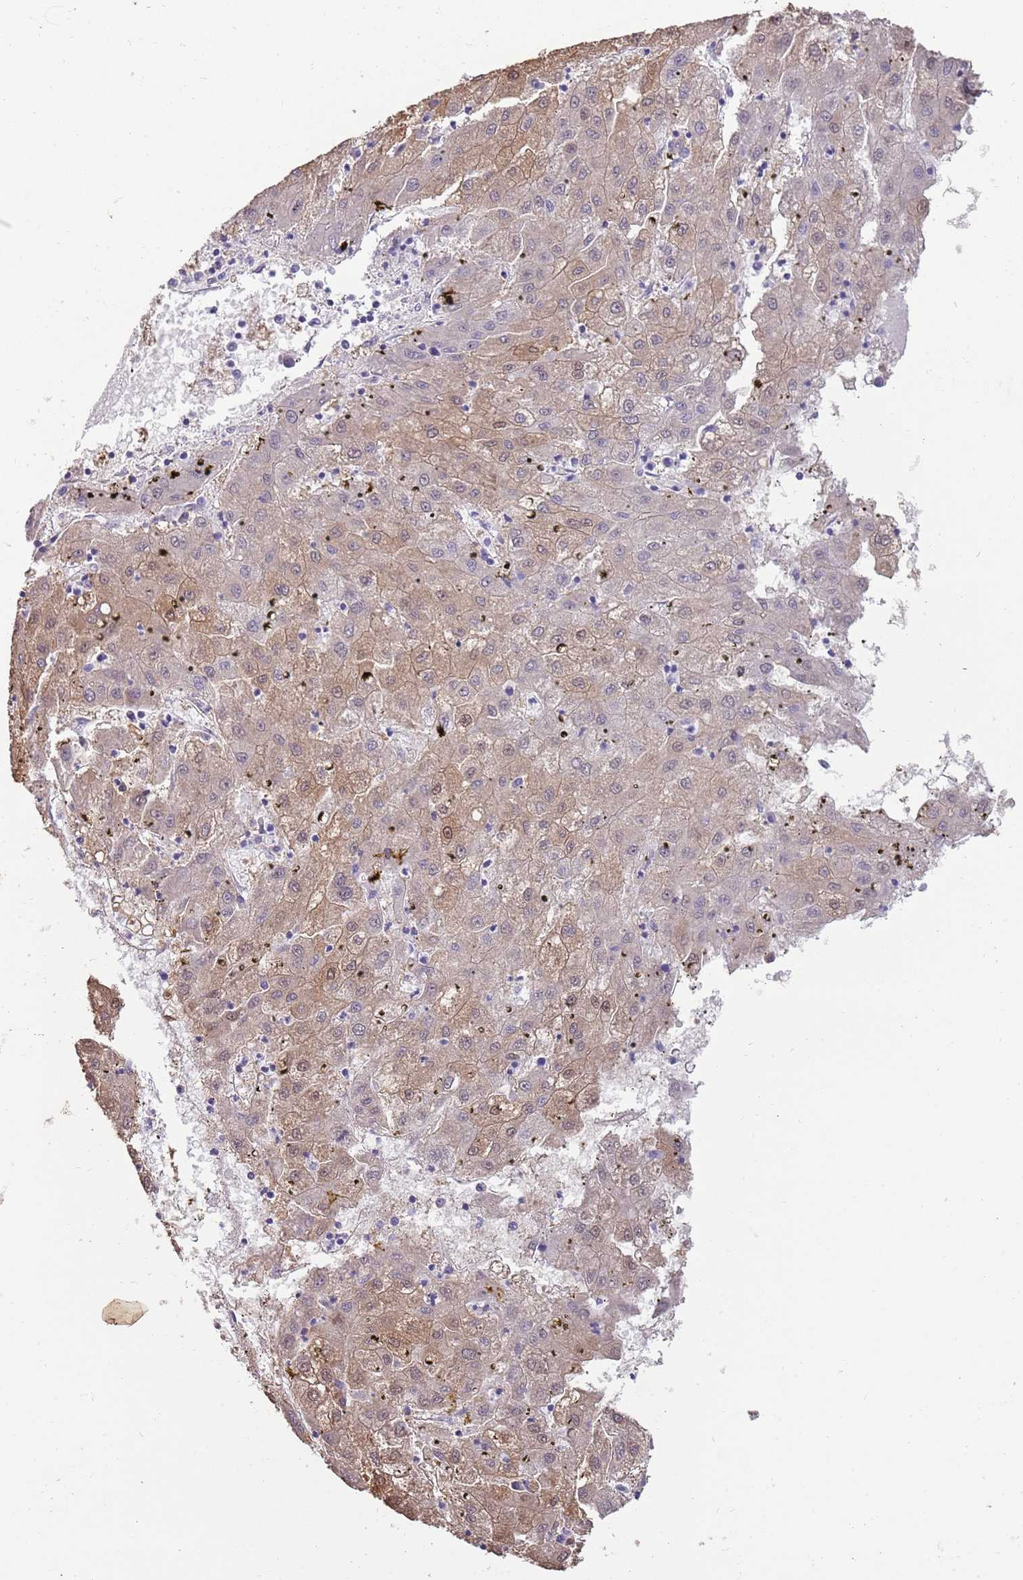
{"staining": {"intensity": "weak", "quantity": "25%-75%", "location": "cytoplasmic/membranous,nuclear"}, "tissue": "liver cancer", "cell_type": "Tumor cells", "image_type": "cancer", "snomed": [{"axis": "morphology", "description": "Carcinoma, Hepatocellular, NOS"}, {"axis": "topography", "description": "Liver"}], "caption": "High-magnification brightfield microscopy of liver cancer (hepatocellular carcinoma) stained with DAB (brown) and counterstained with hematoxylin (blue). tumor cells exhibit weak cytoplasmic/membranous and nuclear expression is appreciated in approximately25%-75% of cells. (brown staining indicates protein expression, while blue staining denotes nuclei).", "gene": "NBPF3", "patient": {"sex": "male", "age": 72}}